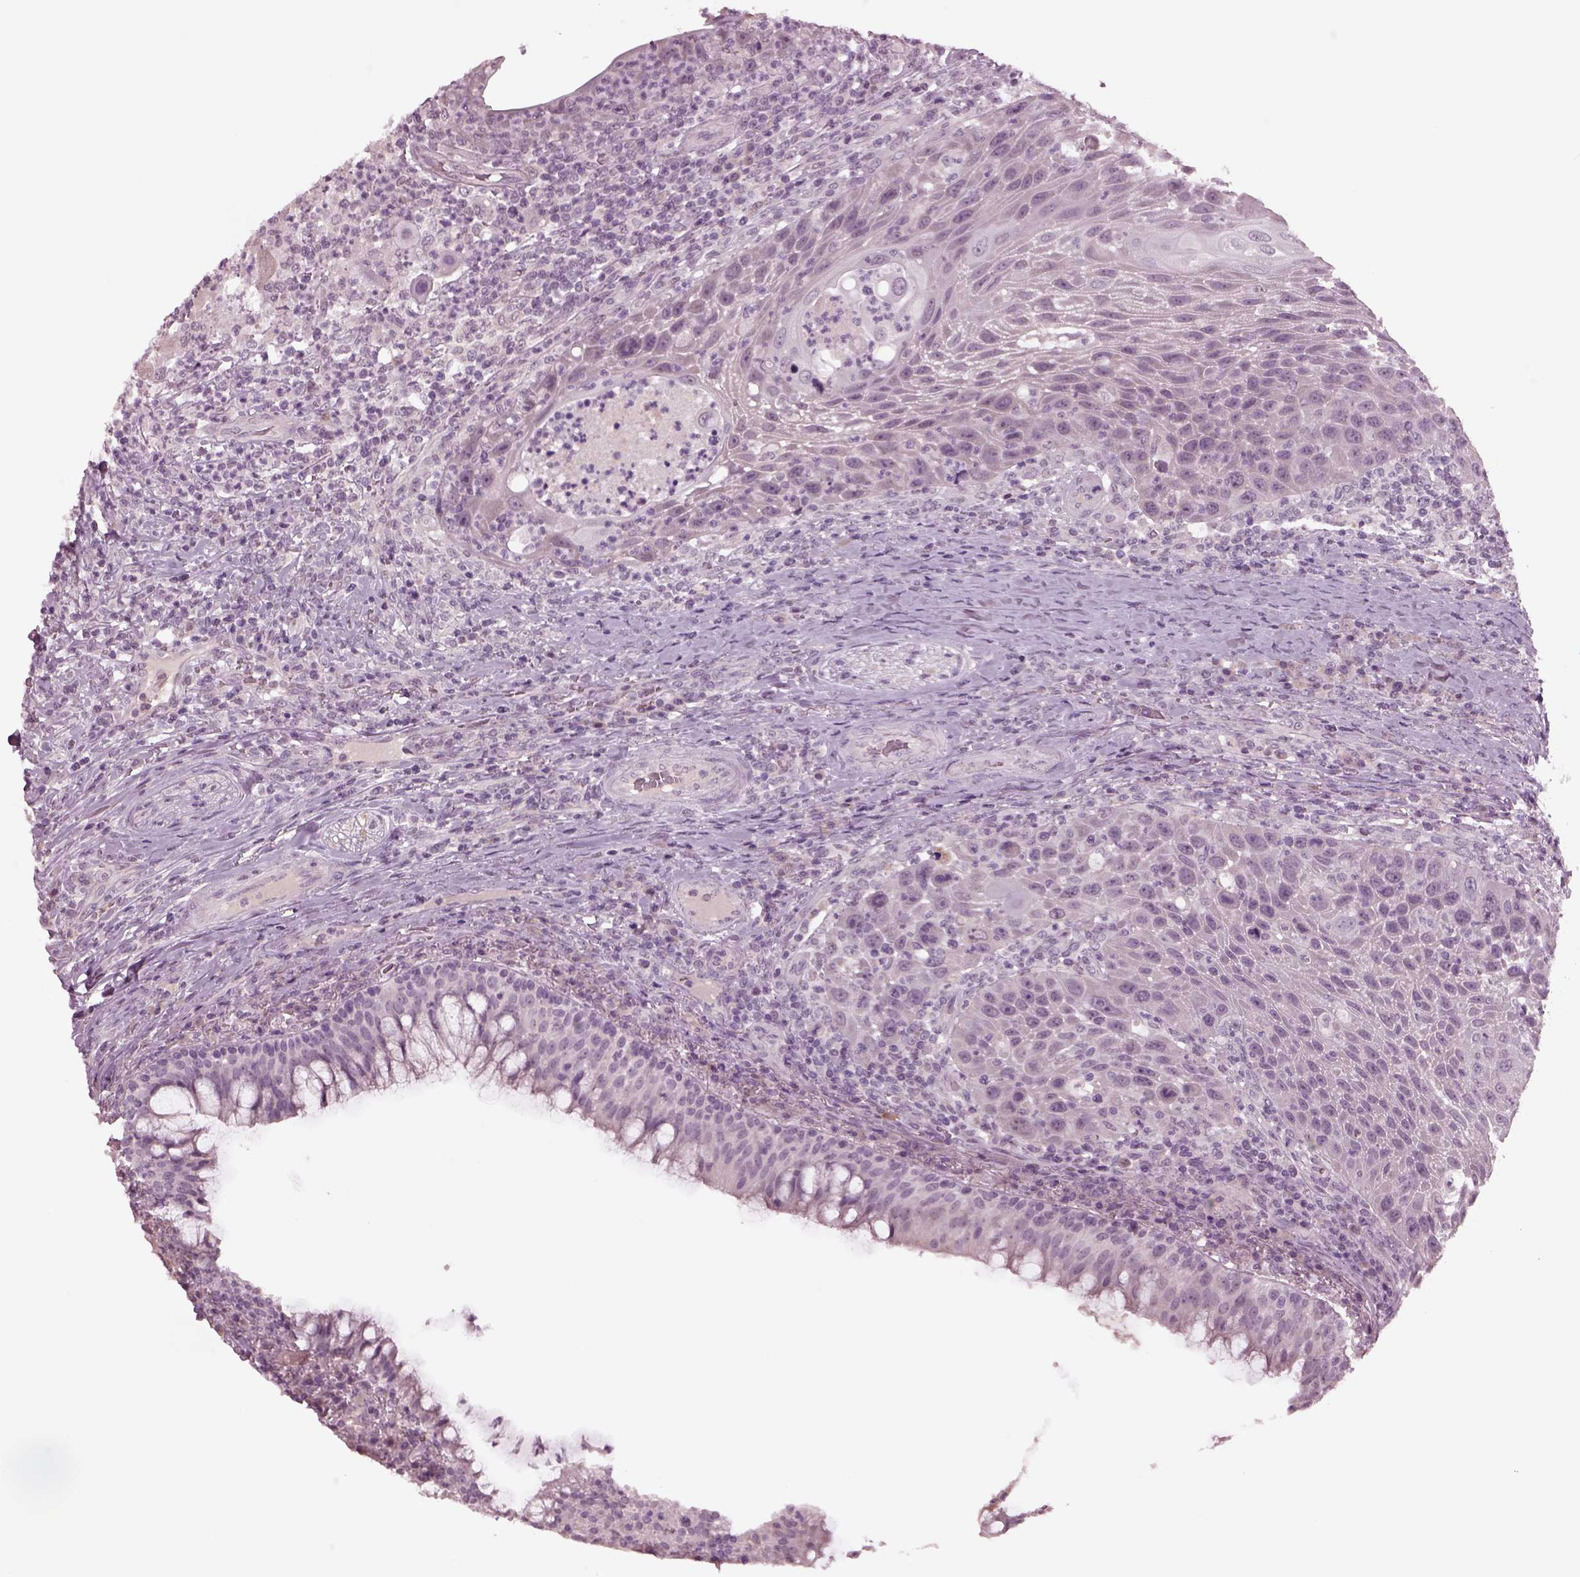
{"staining": {"intensity": "negative", "quantity": "none", "location": "none"}, "tissue": "head and neck cancer", "cell_type": "Tumor cells", "image_type": "cancer", "snomed": [{"axis": "morphology", "description": "Squamous cell carcinoma, NOS"}, {"axis": "topography", "description": "Head-Neck"}], "caption": "Tumor cells are negative for protein expression in human head and neck cancer (squamous cell carcinoma).", "gene": "CLCN4", "patient": {"sex": "male", "age": 69}}